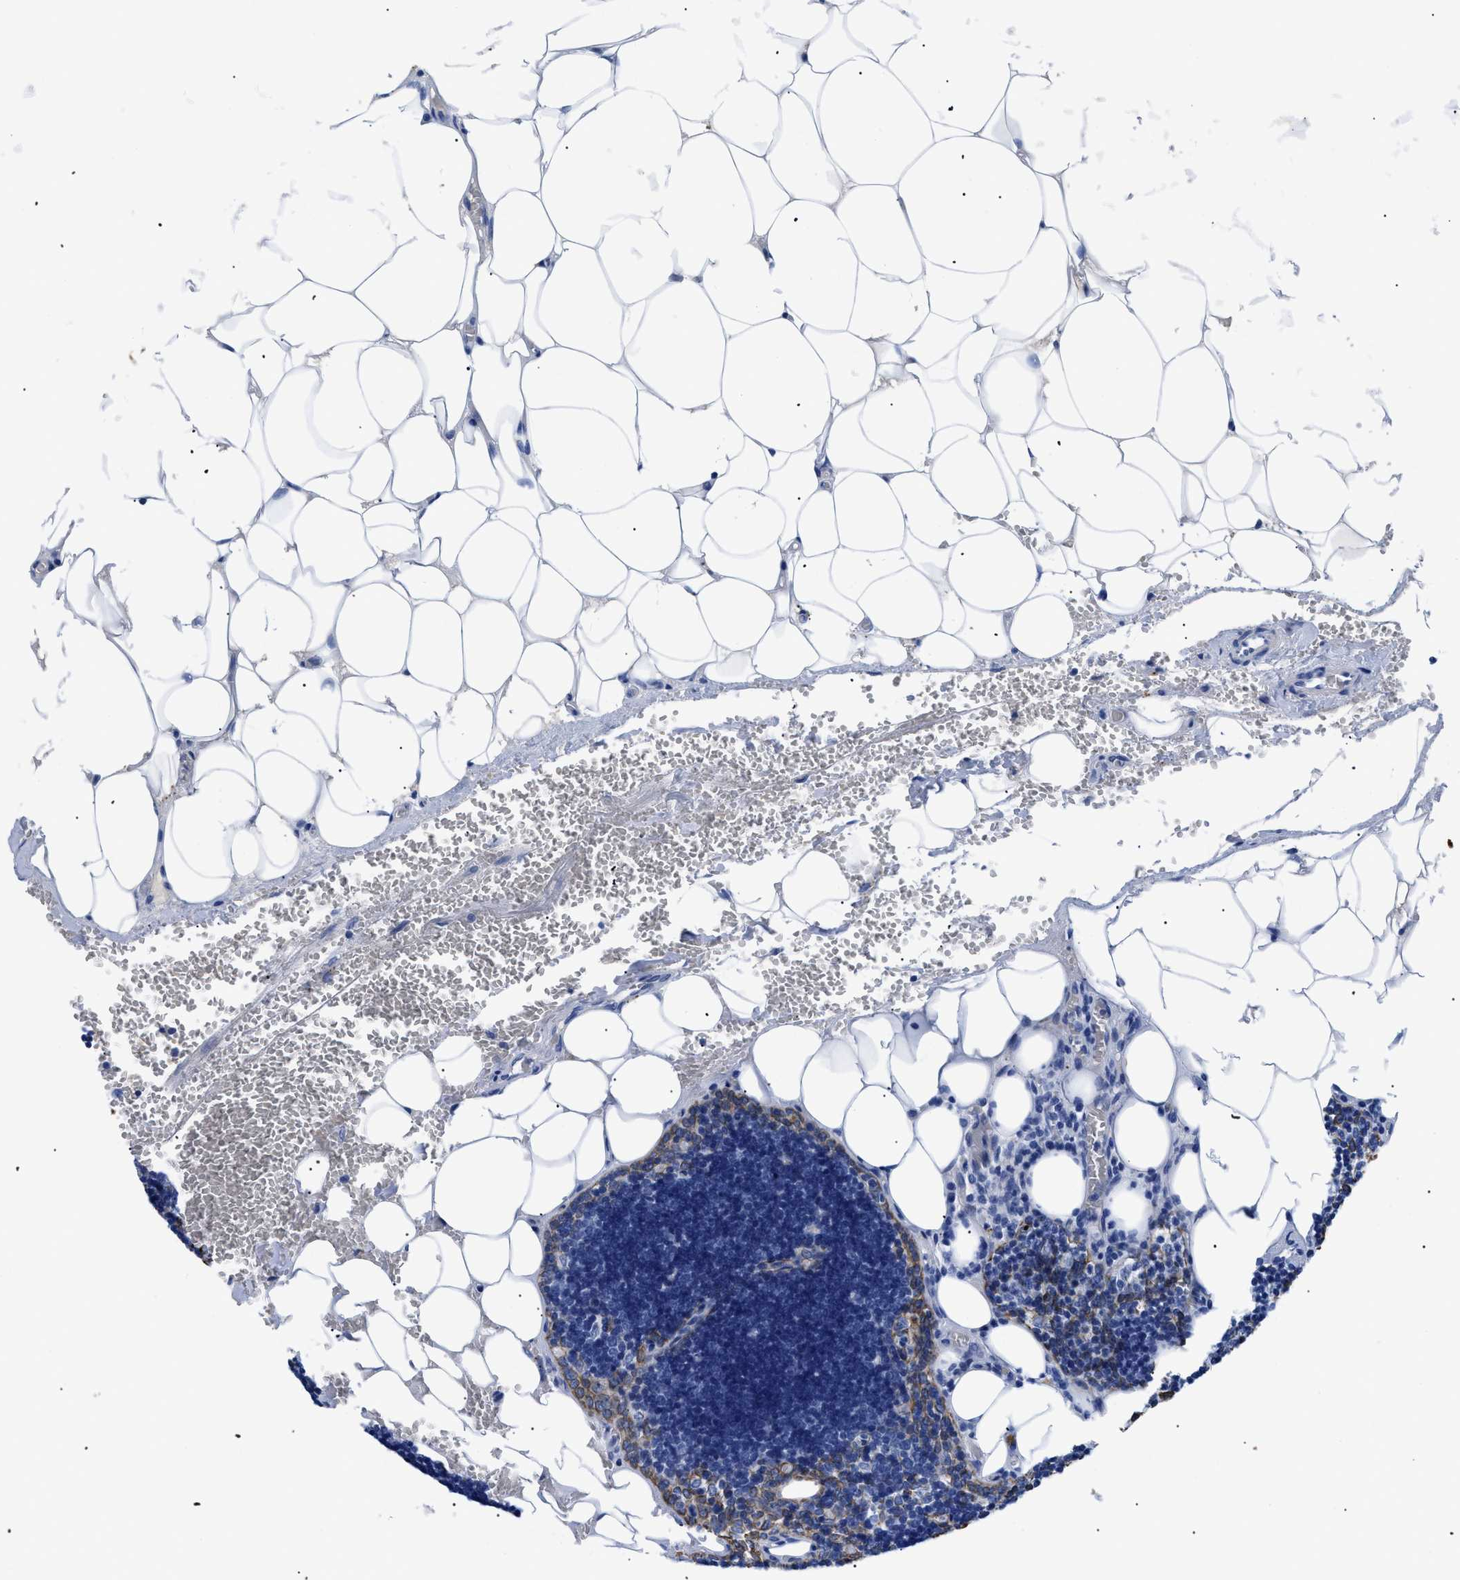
{"staining": {"intensity": "negative", "quantity": "none", "location": "none"}, "tissue": "lymph node", "cell_type": "Germinal center cells", "image_type": "normal", "snomed": [{"axis": "morphology", "description": "Normal tissue, NOS"}, {"axis": "topography", "description": "Lymph node"}], "caption": "Protein analysis of benign lymph node shows no significant staining in germinal center cells.", "gene": "TMEM68", "patient": {"sex": "male", "age": 33}}